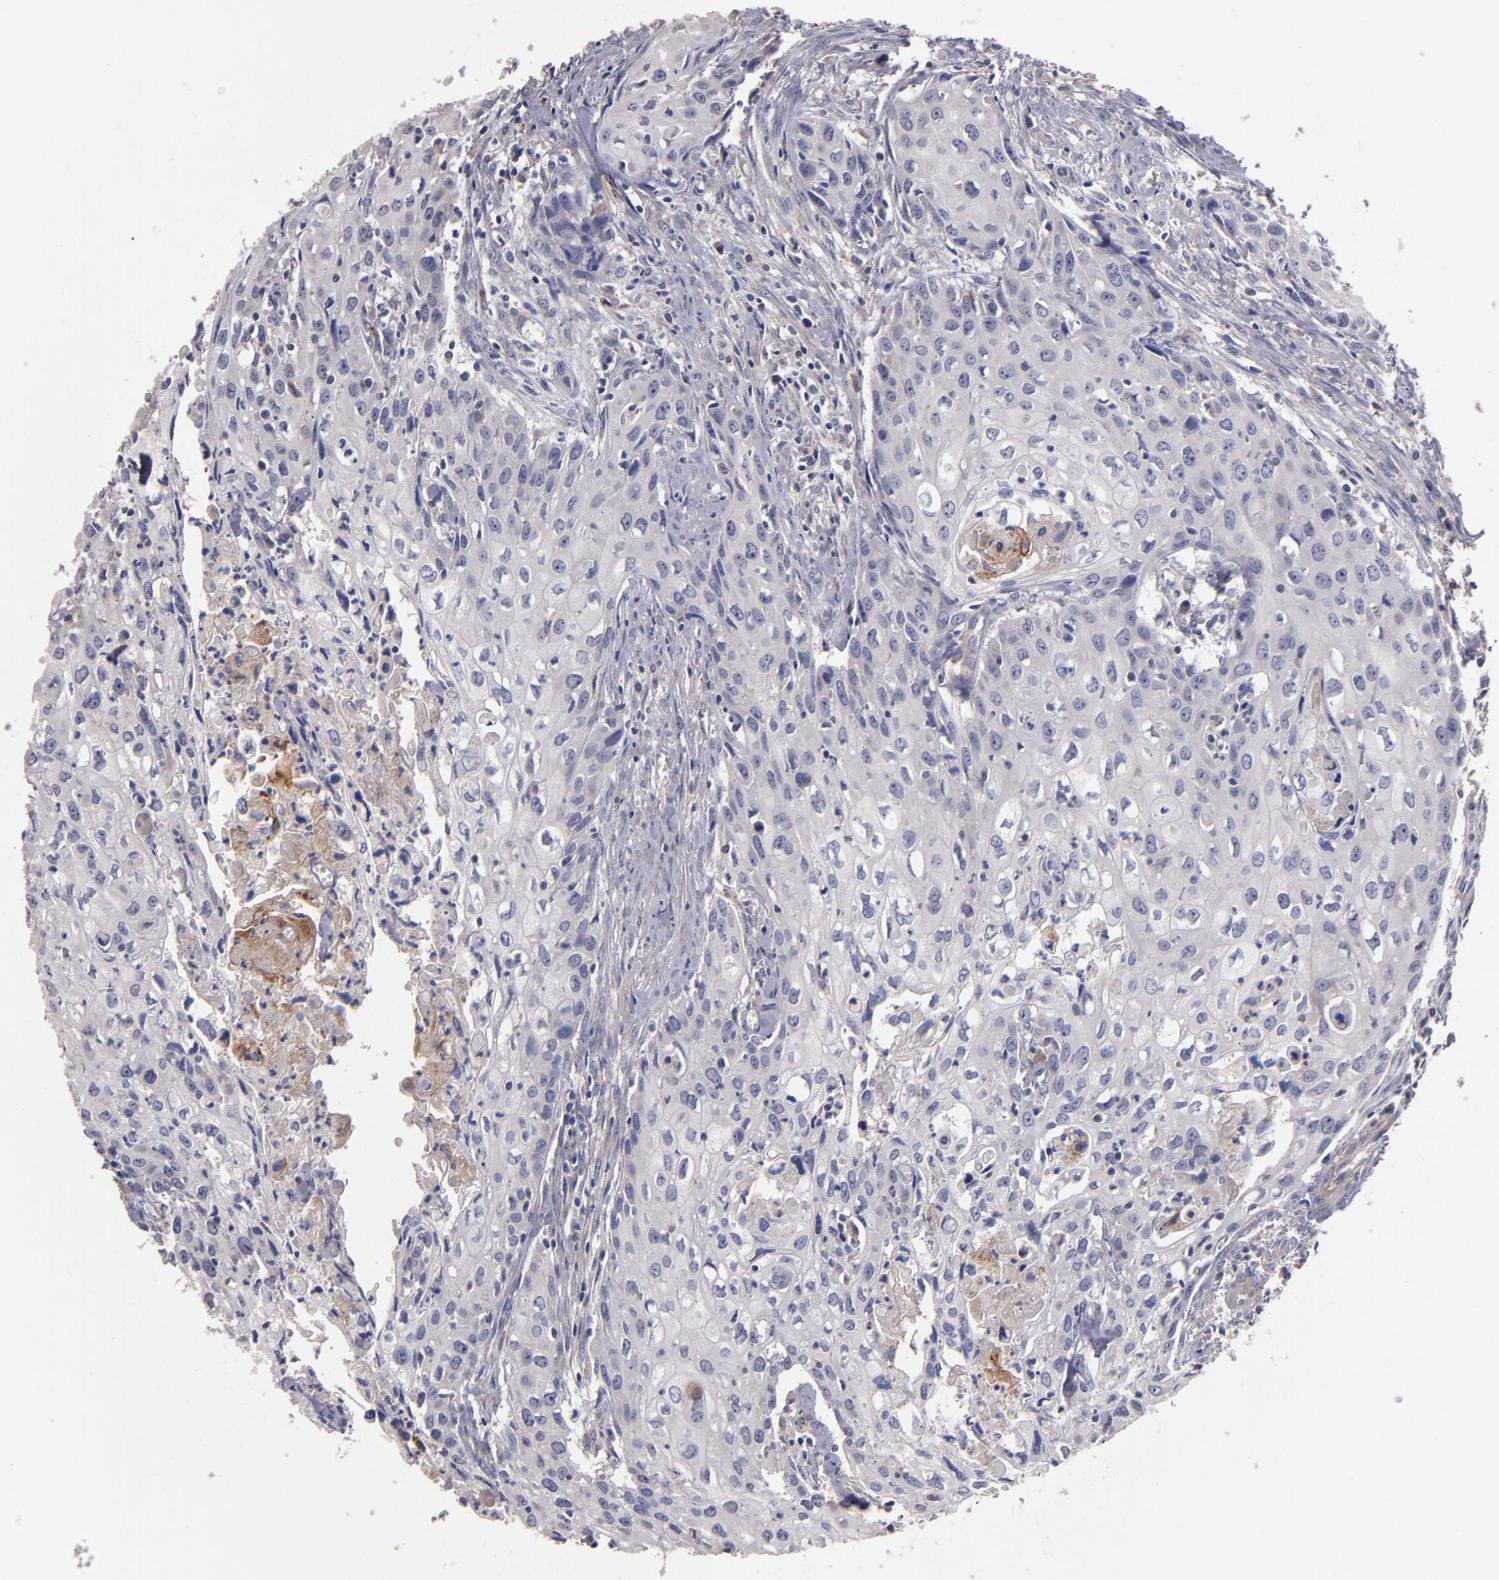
{"staining": {"intensity": "moderate", "quantity": "<25%", "location": "cytoplasmic/membranous"}, "tissue": "urothelial cancer", "cell_type": "Tumor cells", "image_type": "cancer", "snomed": [{"axis": "morphology", "description": "Urothelial carcinoma, High grade"}, {"axis": "topography", "description": "Urinary bladder"}], "caption": "There is low levels of moderate cytoplasmic/membranous staining in tumor cells of urothelial carcinoma (high-grade), as demonstrated by immunohistochemical staining (brown color).", "gene": "MAGEE1", "patient": {"sex": "male", "age": 54}}